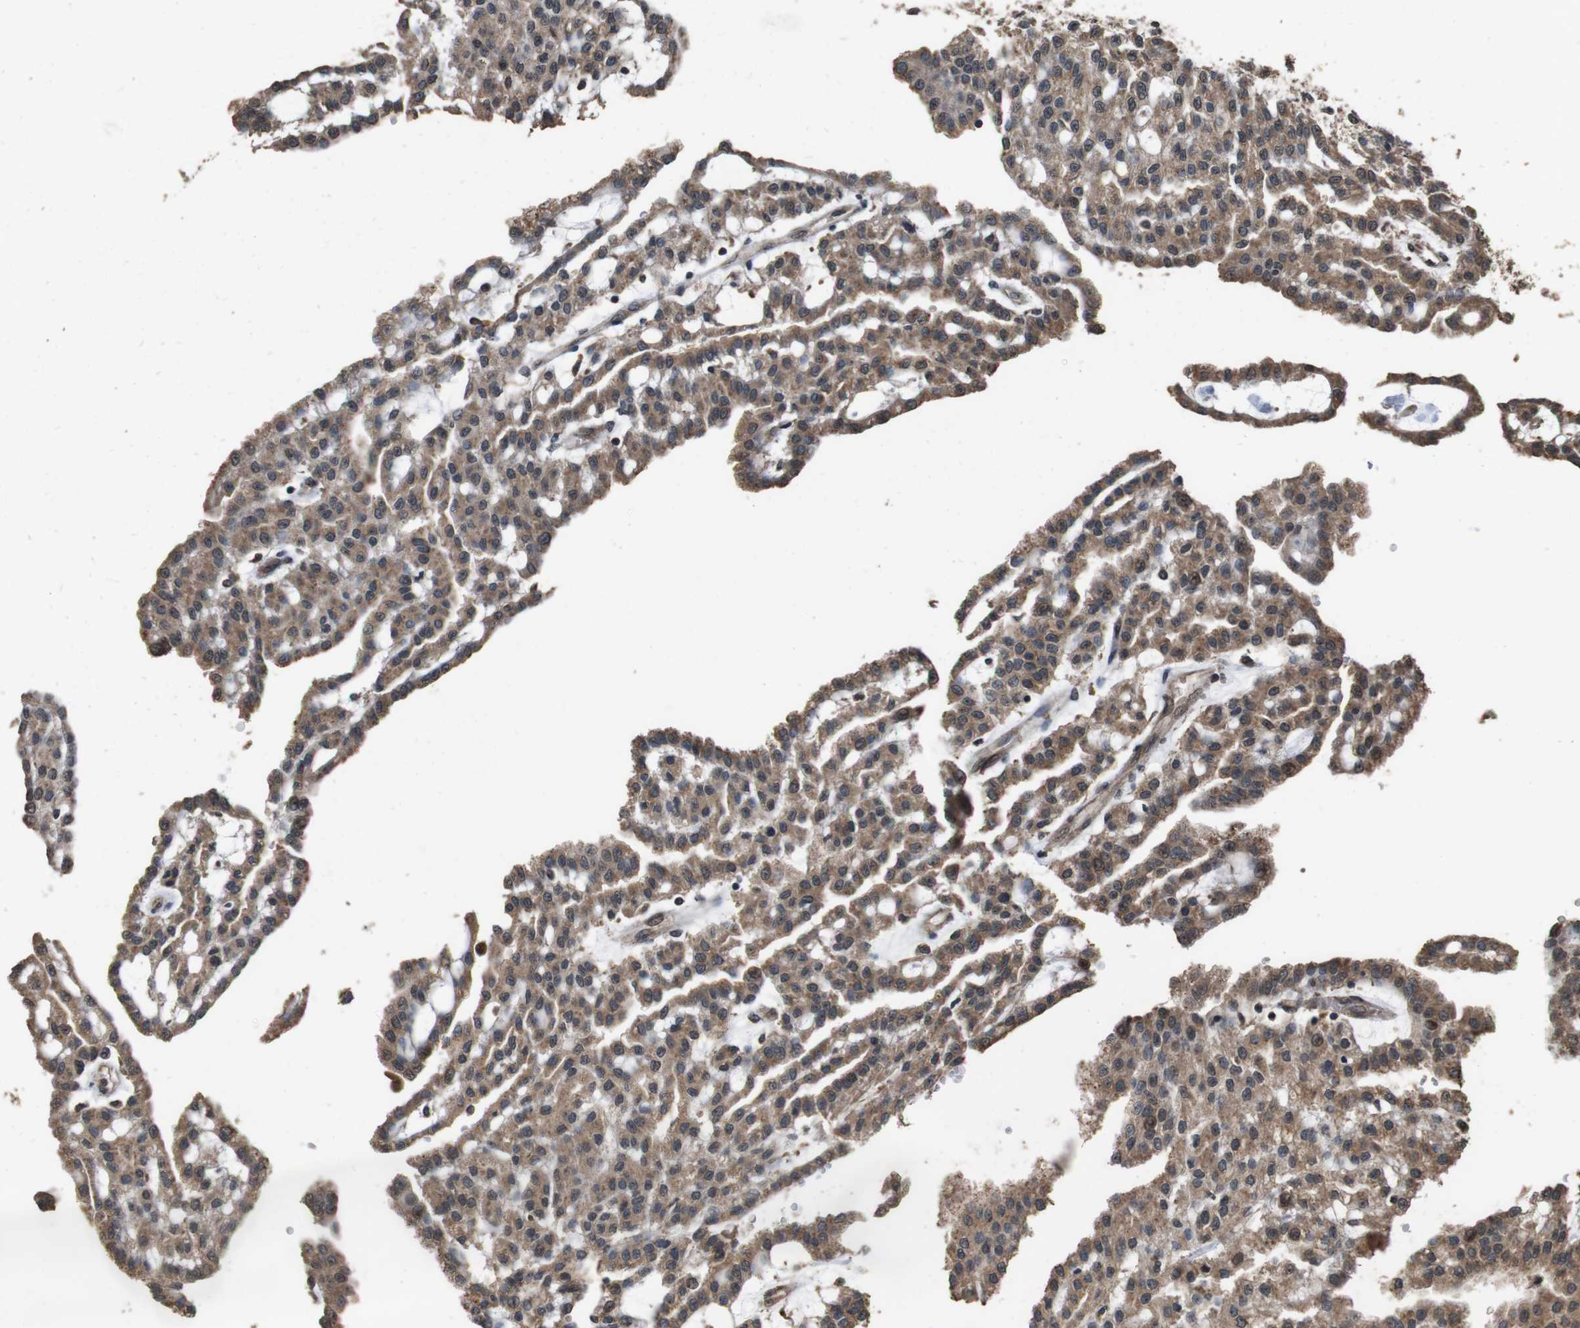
{"staining": {"intensity": "moderate", "quantity": ">75%", "location": "cytoplasmic/membranous"}, "tissue": "renal cancer", "cell_type": "Tumor cells", "image_type": "cancer", "snomed": [{"axis": "morphology", "description": "Adenocarcinoma, NOS"}, {"axis": "topography", "description": "Kidney"}], "caption": "Immunohistochemical staining of human adenocarcinoma (renal) shows moderate cytoplasmic/membranous protein expression in approximately >75% of tumor cells.", "gene": "RRAS2", "patient": {"sex": "male", "age": 63}}